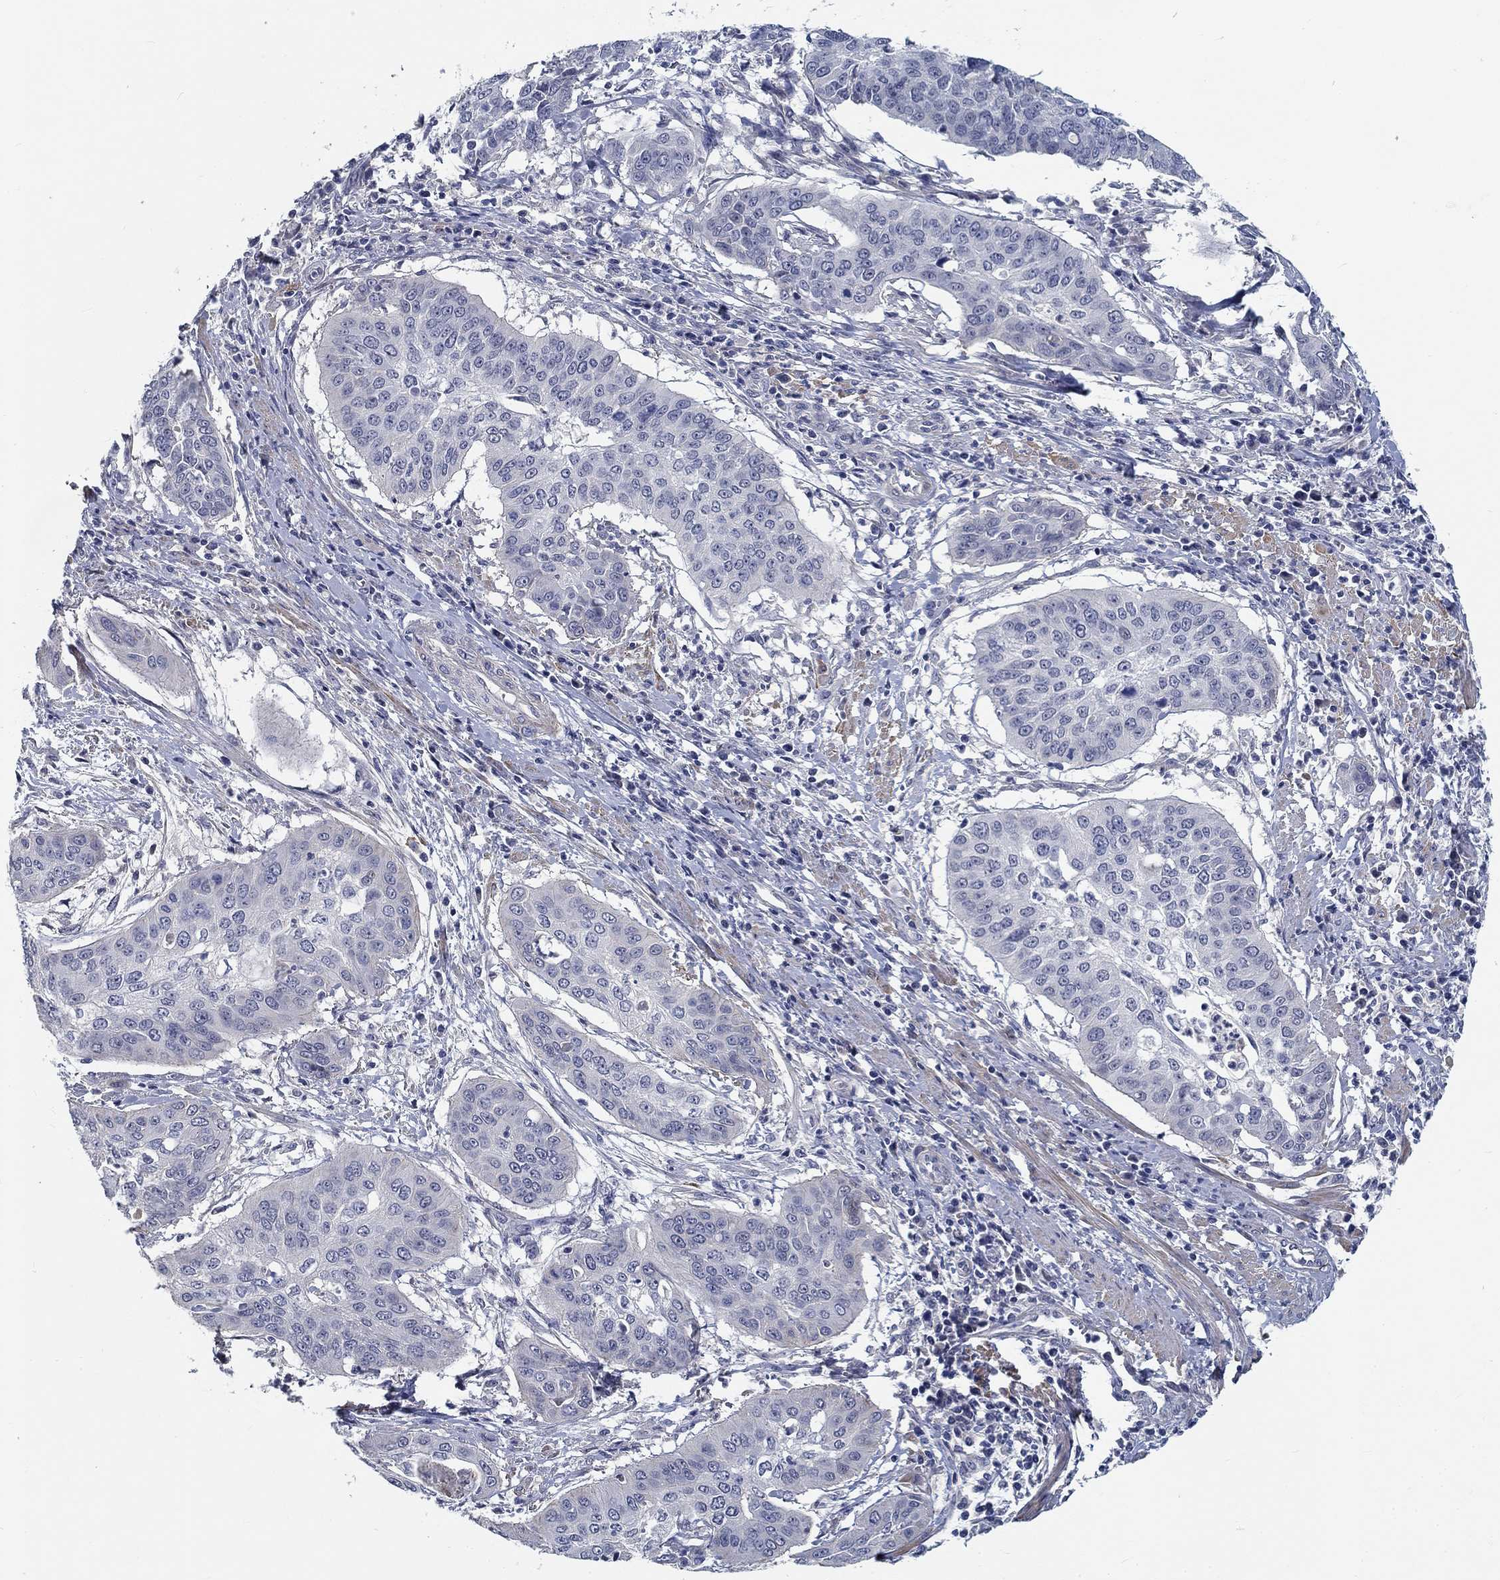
{"staining": {"intensity": "negative", "quantity": "none", "location": "none"}, "tissue": "cervical cancer", "cell_type": "Tumor cells", "image_type": "cancer", "snomed": [{"axis": "morphology", "description": "Squamous cell carcinoma, NOS"}, {"axis": "topography", "description": "Cervix"}], "caption": "Immunohistochemical staining of human cervical cancer (squamous cell carcinoma) displays no significant positivity in tumor cells.", "gene": "MYBPC1", "patient": {"sex": "female", "age": 39}}